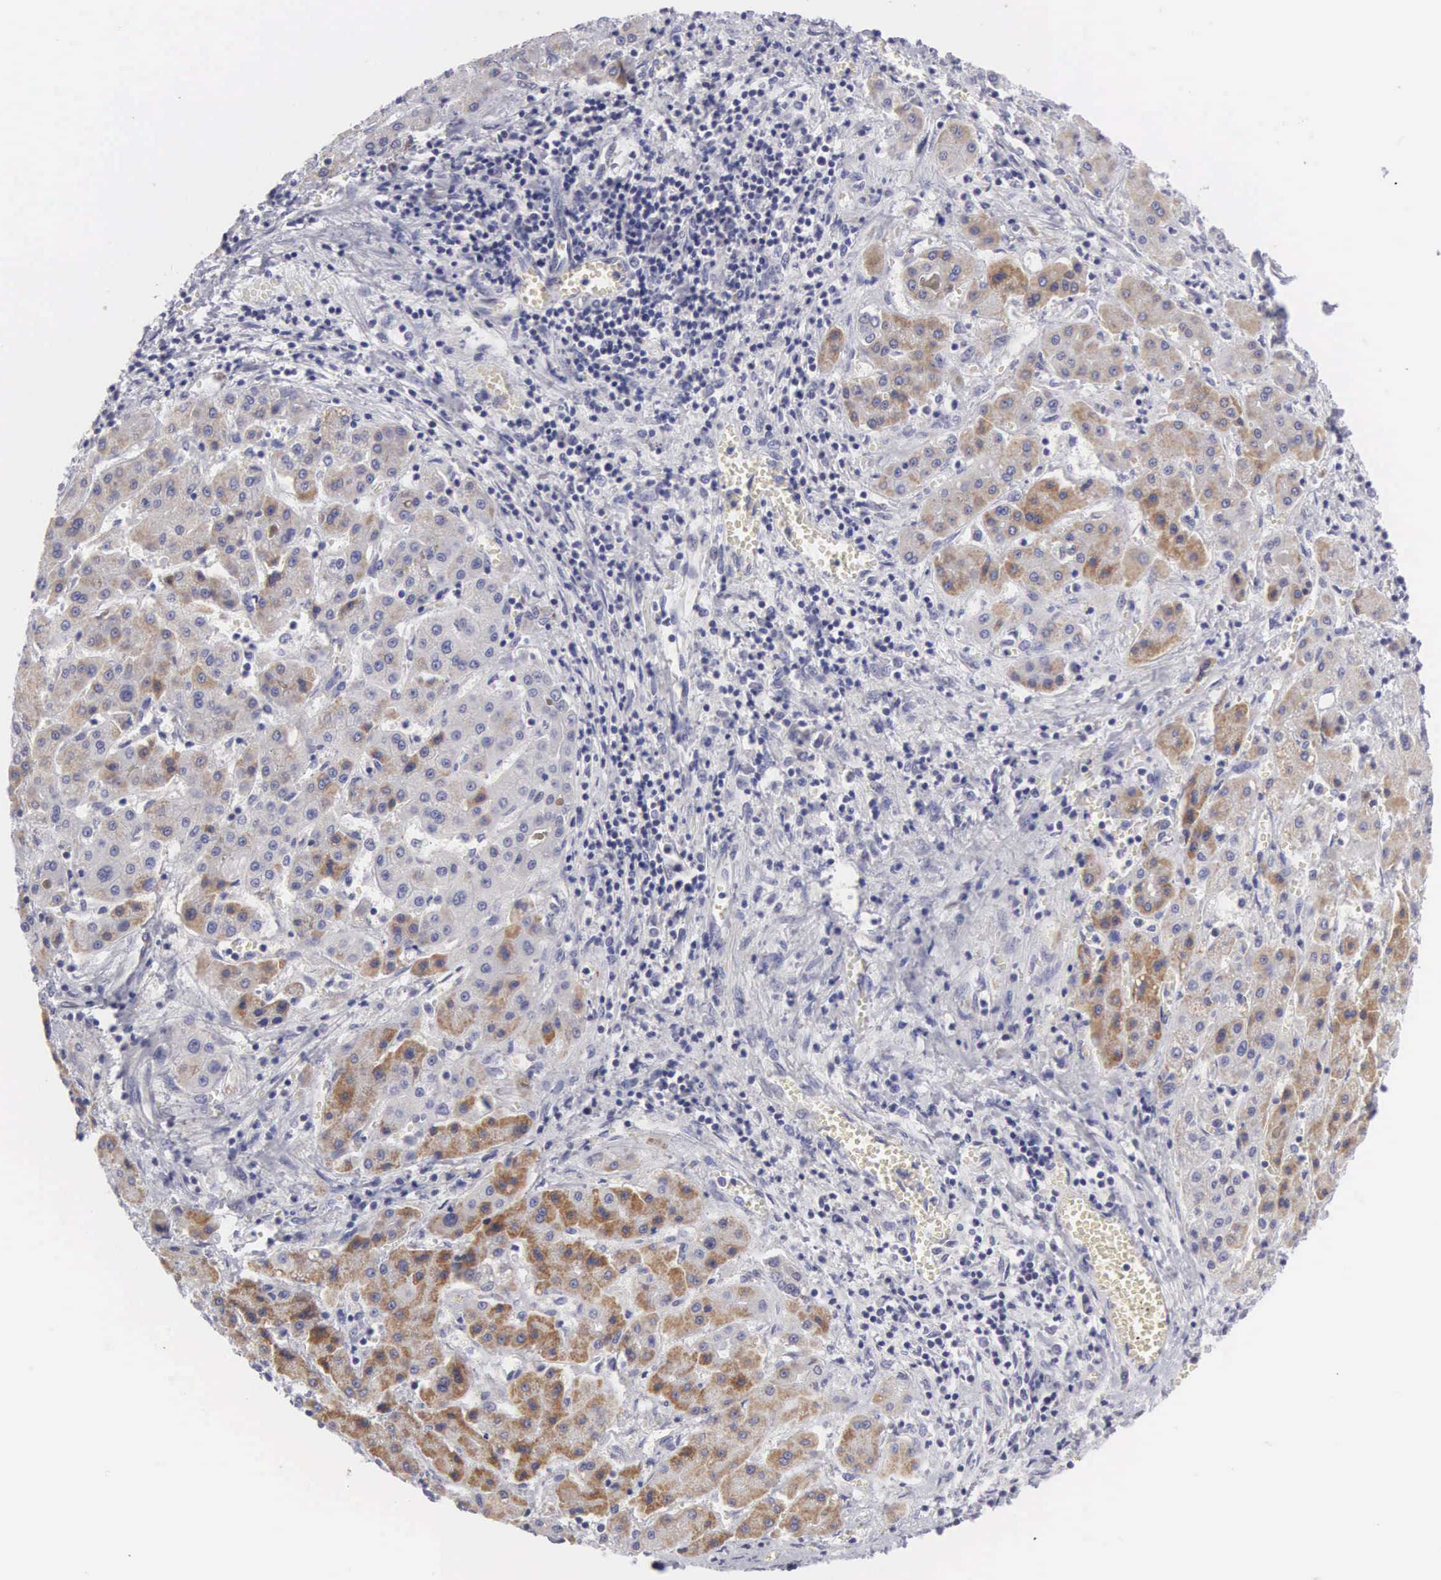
{"staining": {"intensity": "weak", "quantity": "25%-75%", "location": "cytoplasmic/membranous"}, "tissue": "liver cancer", "cell_type": "Tumor cells", "image_type": "cancer", "snomed": [{"axis": "morphology", "description": "Carcinoma, Hepatocellular, NOS"}, {"axis": "topography", "description": "Liver"}], "caption": "High-power microscopy captured an immunohistochemistry micrograph of liver cancer, revealing weak cytoplasmic/membranous positivity in about 25%-75% of tumor cells.", "gene": "SOX11", "patient": {"sex": "male", "age": 24}}